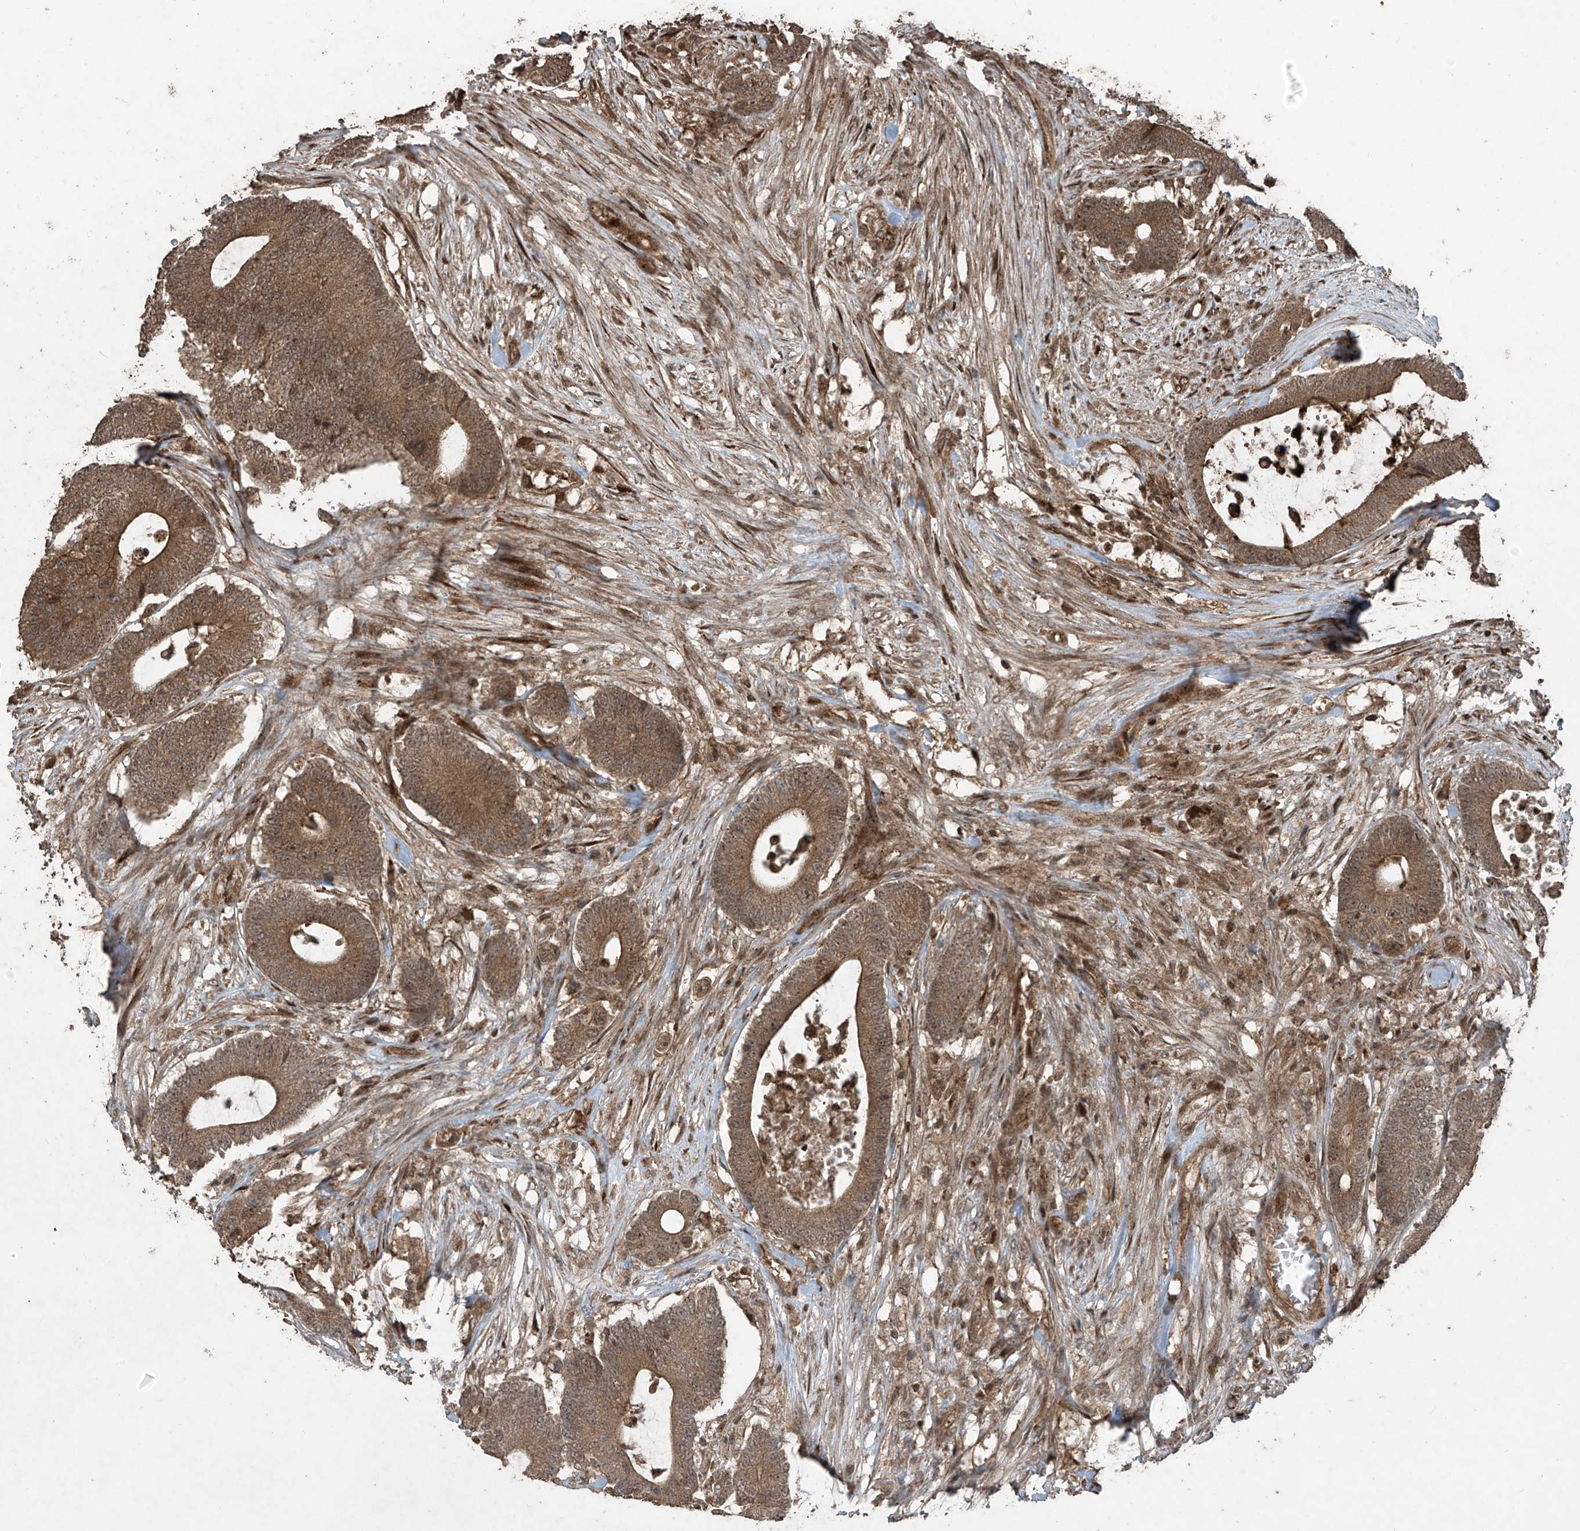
{"staining": {"intensity": "moderate", "quantity": ">75%", "location": "cytoplasmic/membranous"}, "tissue": "colorectal cancer", "cell_type": "Tumor cells", "image_type": "cancer", "snomed": [{"axis": "morphology", "description": "Adenocarcinoma, NOS"}, {"axis": "topography", "description": "Colon"}], "caption": "Immunohistochemistry (IHC) micrograph of neoplastic tissue: human colorectal adenocarcinoma stained using immunohistochemistry (IHC) displays medium levels of moderate protein expression localized specifically in the cytoplasmic/membranous of tumor cells, appearing as a cytoplasmic/membranous brown color.", "gene": "PGPEP1", "patient": {"sex": "female", "age": 84}}